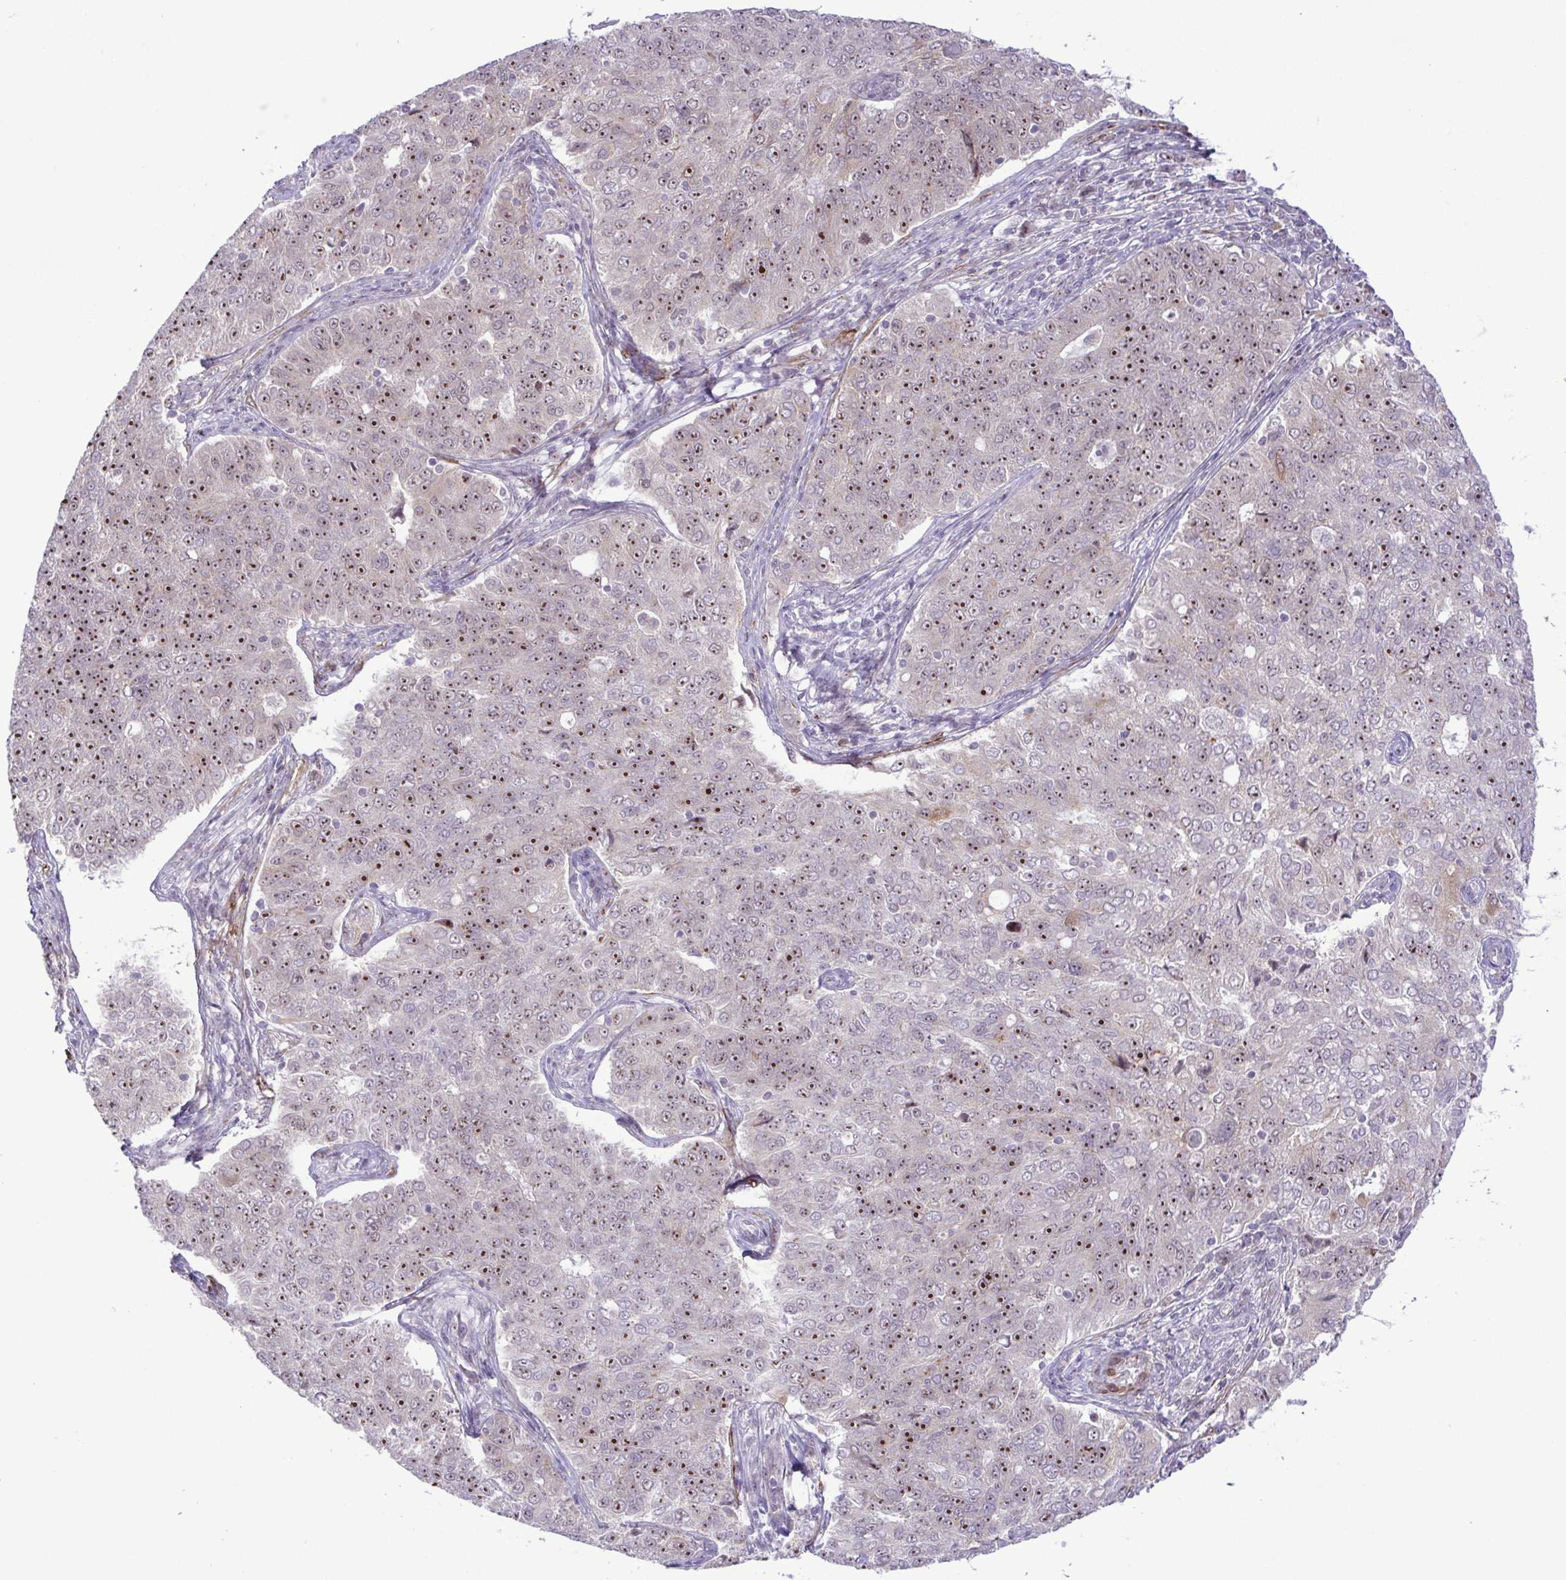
{"staining": {"intensity": "moderate", "quantity": "25%-75%", "location": "nuclear"}, "tissue": "endometrial cancer", "cell_type": "Tumor cells", "image_type": "cancer", "snomed": [{"axis": "morphology", "description": "Adenocarcinoma, NOS"}, {"axis": "topography", "description": "Endometrium"}], "caption": "A brown stain shows moderate nuclear expression of a protein in human endometrial cancer tumor cells.", "gene": "RSL24D1", "patient": {"sex": "female", "age": 43}}